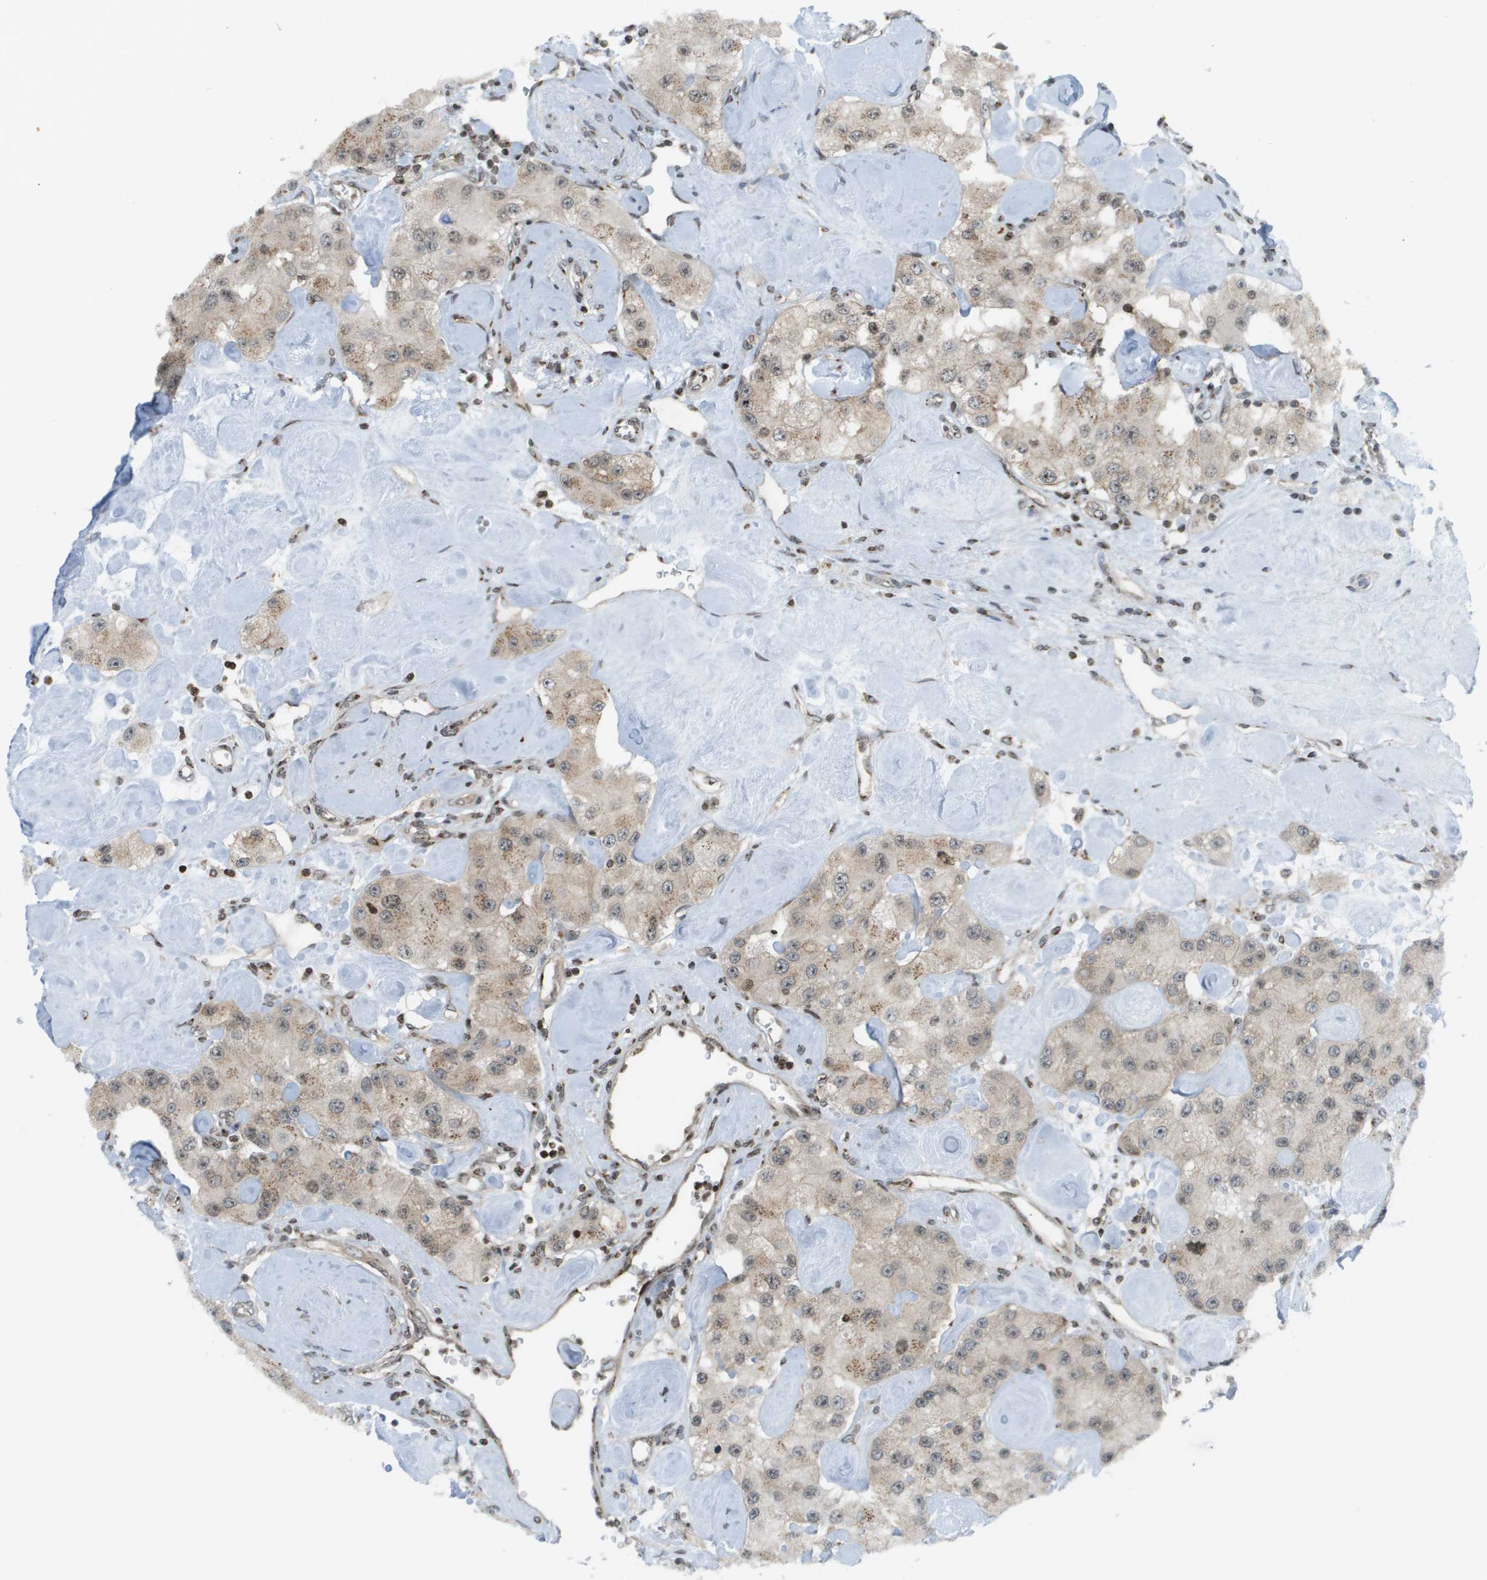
{"staining": {"intensity": "moderate", "quantity": "25%-75%", "location": "cytoplasmic/membranous"}, "tissue": "carcinoid", "cell_type": "Tumor cells", "image_type": "cancer", "snomed": [{"axis": "morphology", "description": "Carcinoid, malignant, NOS"}, {"axis": "topography", "description": "Pancreas"}], "caption": "Tumor cells demonstrate moderate cytoplasmic/membranous positivity in about 25%-75% of cells in carcinoid. (DAB = brown stain, brightfield microscopy at high magnification).", "gene": "EVC", "patient": {"sex": "male", "age": 41}}